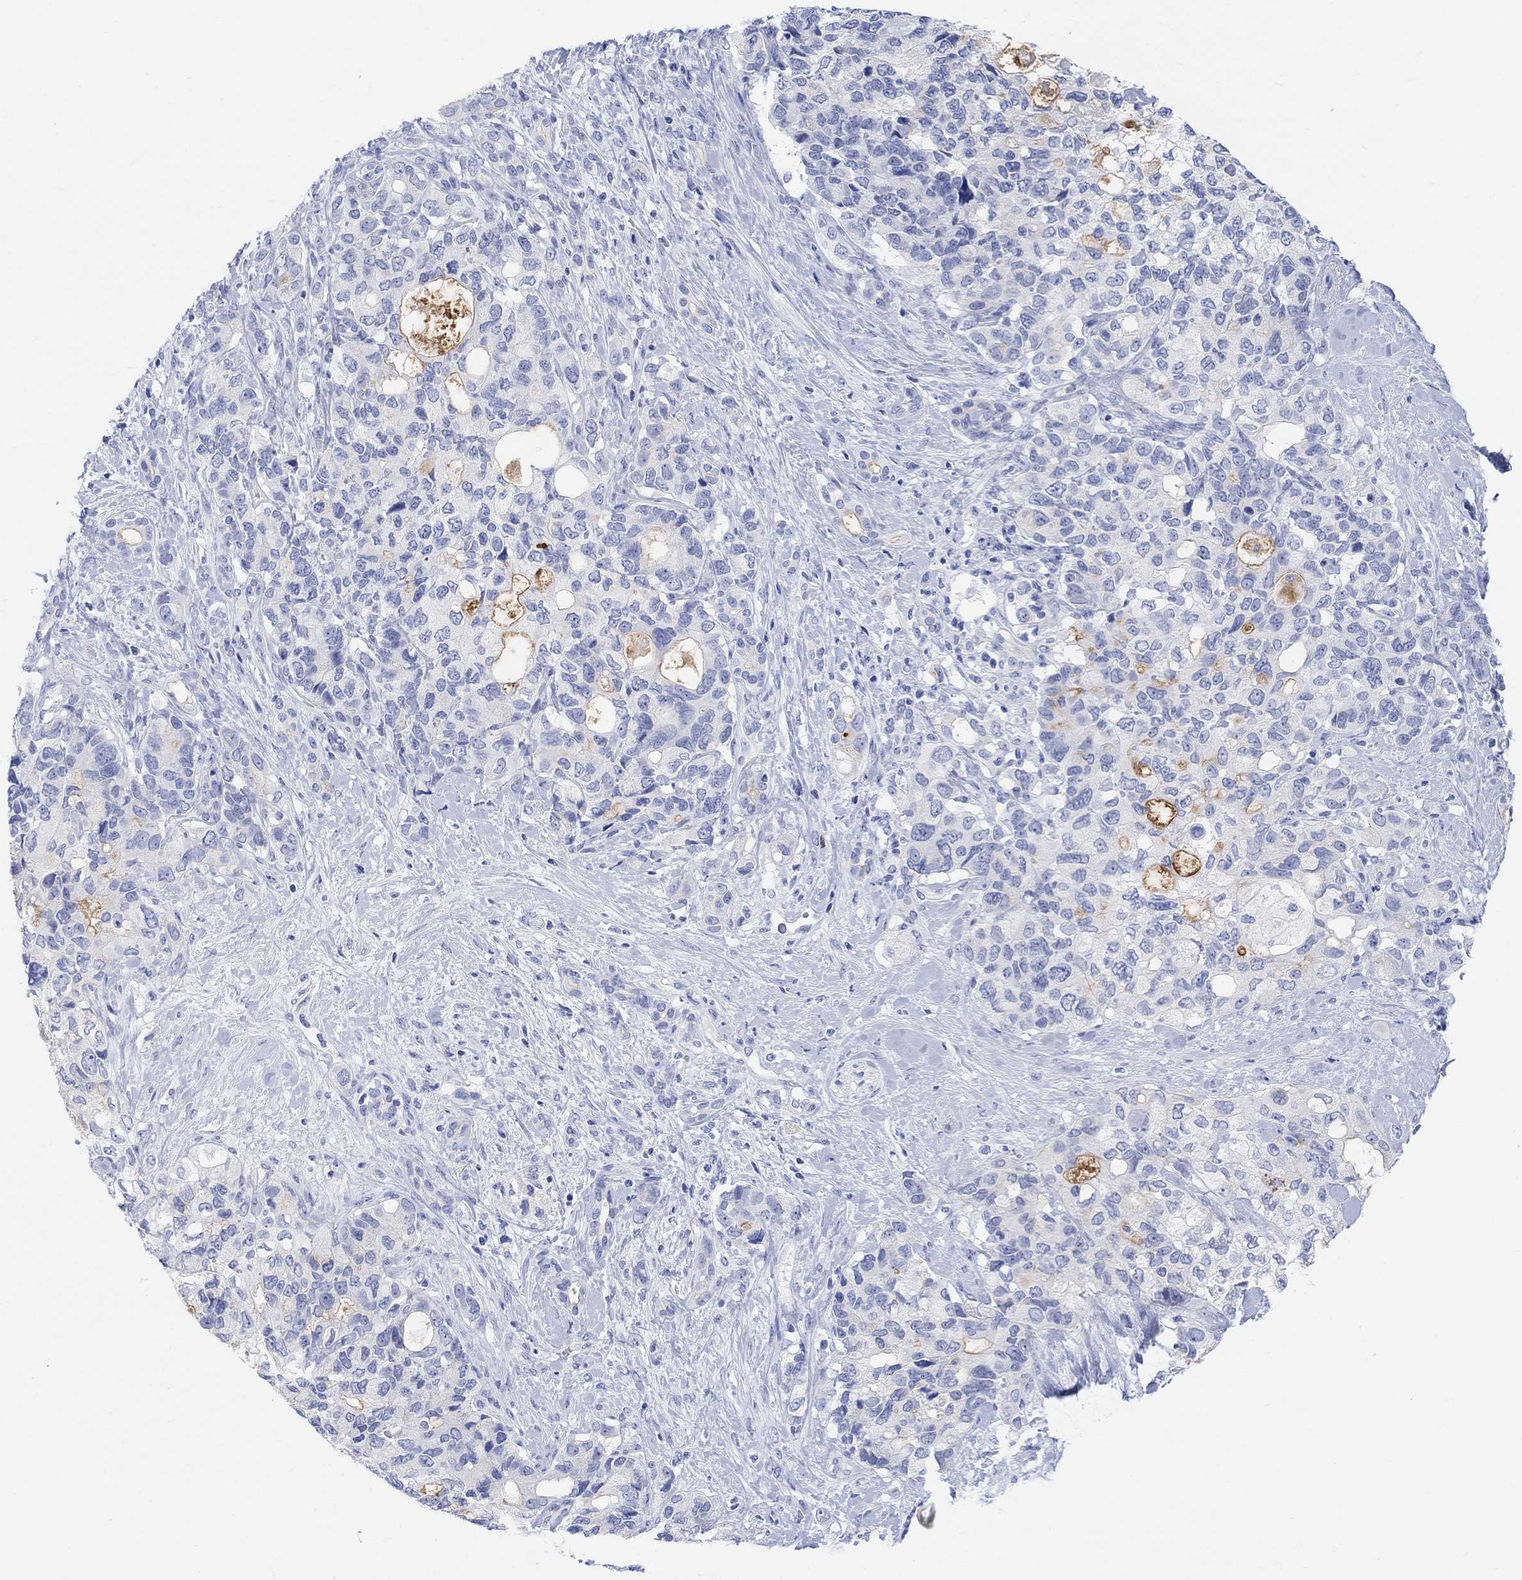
{"staining": {"intensity": "moderate", "quantity": "<25%", "location": "cytoplasmic/membranous"}, "tissue": "pancreatic cancer", "cell_type": "Tumor cells", "image_type": "cancer", "snomed": [{"axis": "morphology", "description": "Adenocarcinoma, NOS"}, {"axis": "topography", "description": "Pancreas"}], "caption": "Brown immunohistochemical staining in human pancreatic cancer shows moderate cytoplasmic/membranous positivity in approximately <25% of tumor cells. (DAB = brown stain, brightfield microscopy at high magnification).", "gene": "XIRP2", "patient": {"sex": "female", "age": 56}}